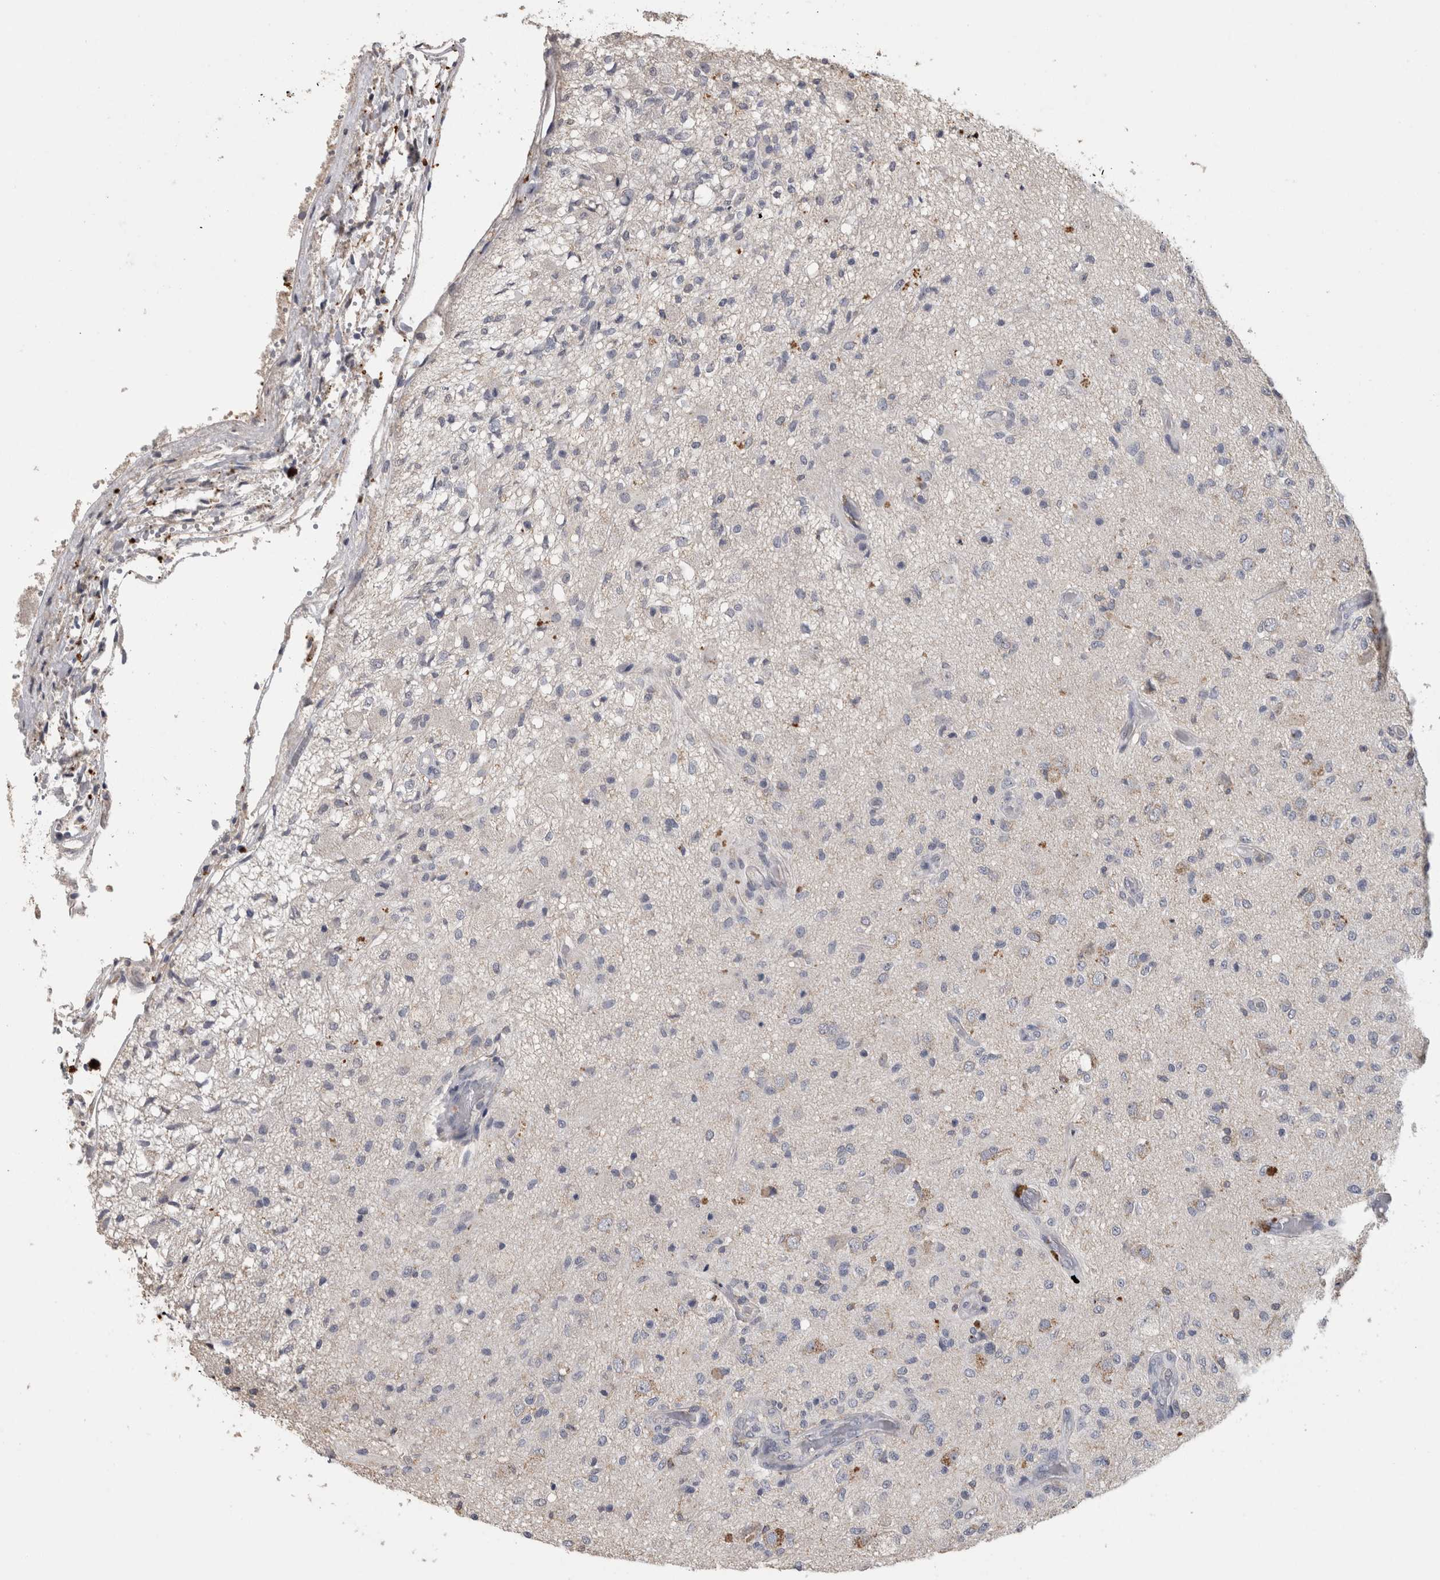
{"staining": {"intensity": "negative", "quantity": "none", "location": "none"}, "tissue": "glioma", "cell_type": "Tumor cells", "image_type": "cancer", "snomed": [{"axis": "morphology", "description": "Normal tissue, NOS"}, {"axis": "morphology", "description": "Glioma, malignant, High grade"}, {"axis": "topography", "description": "Cerebral cortex"}], "caption": "Histopathology image shows no protein positivity in tumor cells of glioma tissue.", "gene": "CNTFR", "patient": {"sex": "male", "age": 77}}